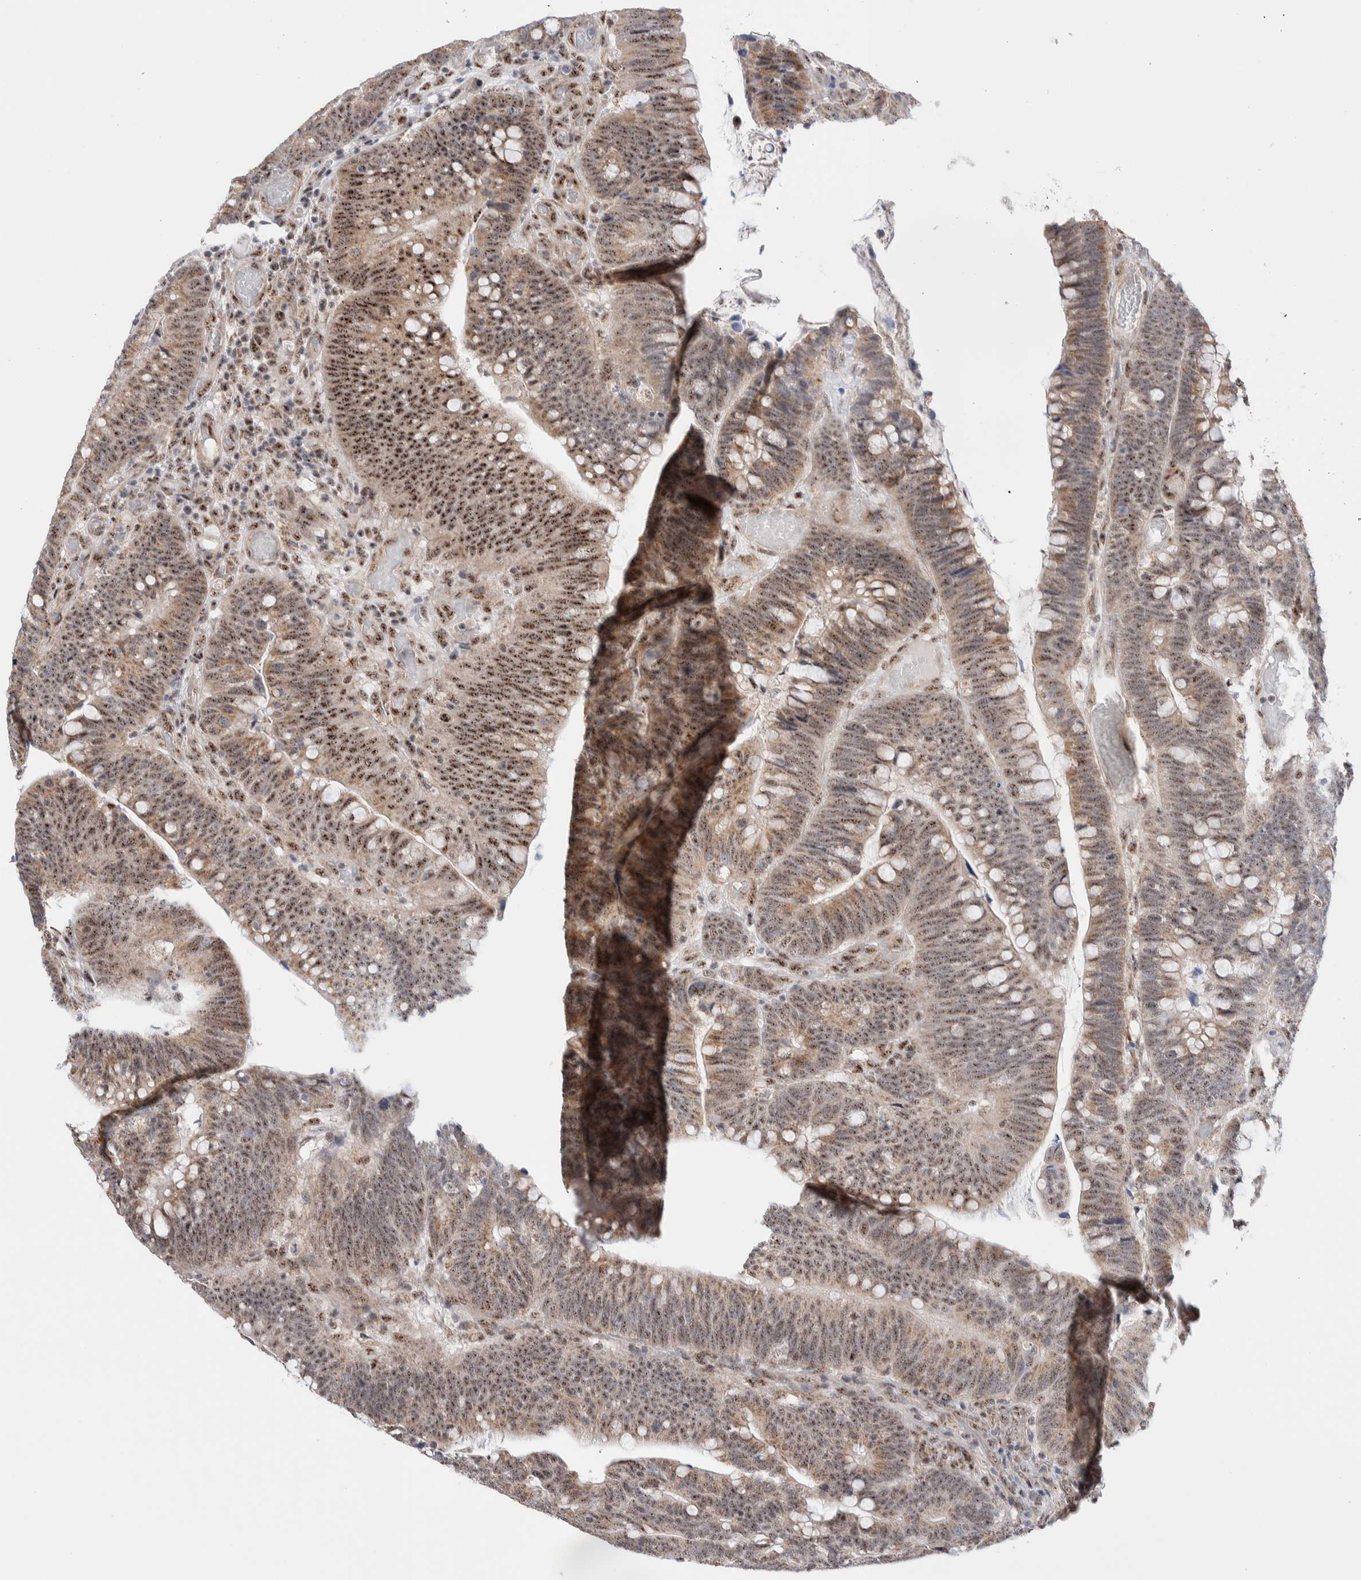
{"staining": {"intensity": "moderate", "quantity": ">75%", "location": "cytoplasmic/membranous,nuclear"}, "tissue": "colorectal cancer", "cell_type": "Tumor cells", "image_type": "cancer", "snomed": [{"axis": "morphology", "description": "Normal tissue, NOS"}, {"axis": "morphology", "description": "Adenocarcinoma, NOS"}, {"axis": "topography", "description": "Colon"}], "caption": "Adenocarcinoma (colorectal) stained with DAB (3,3'-diaminobenzidine) immunohistochemistry (IHC) exhibits medium levels of moderate cytoplasmic/membranous and nuclear positivity in approximately >75% of tumor cells. (DAB IHC, brown staining for protein, blue staining for nuclei).", "gene": "ZNF695", "patient": {"sex": "female", "age": 66}}